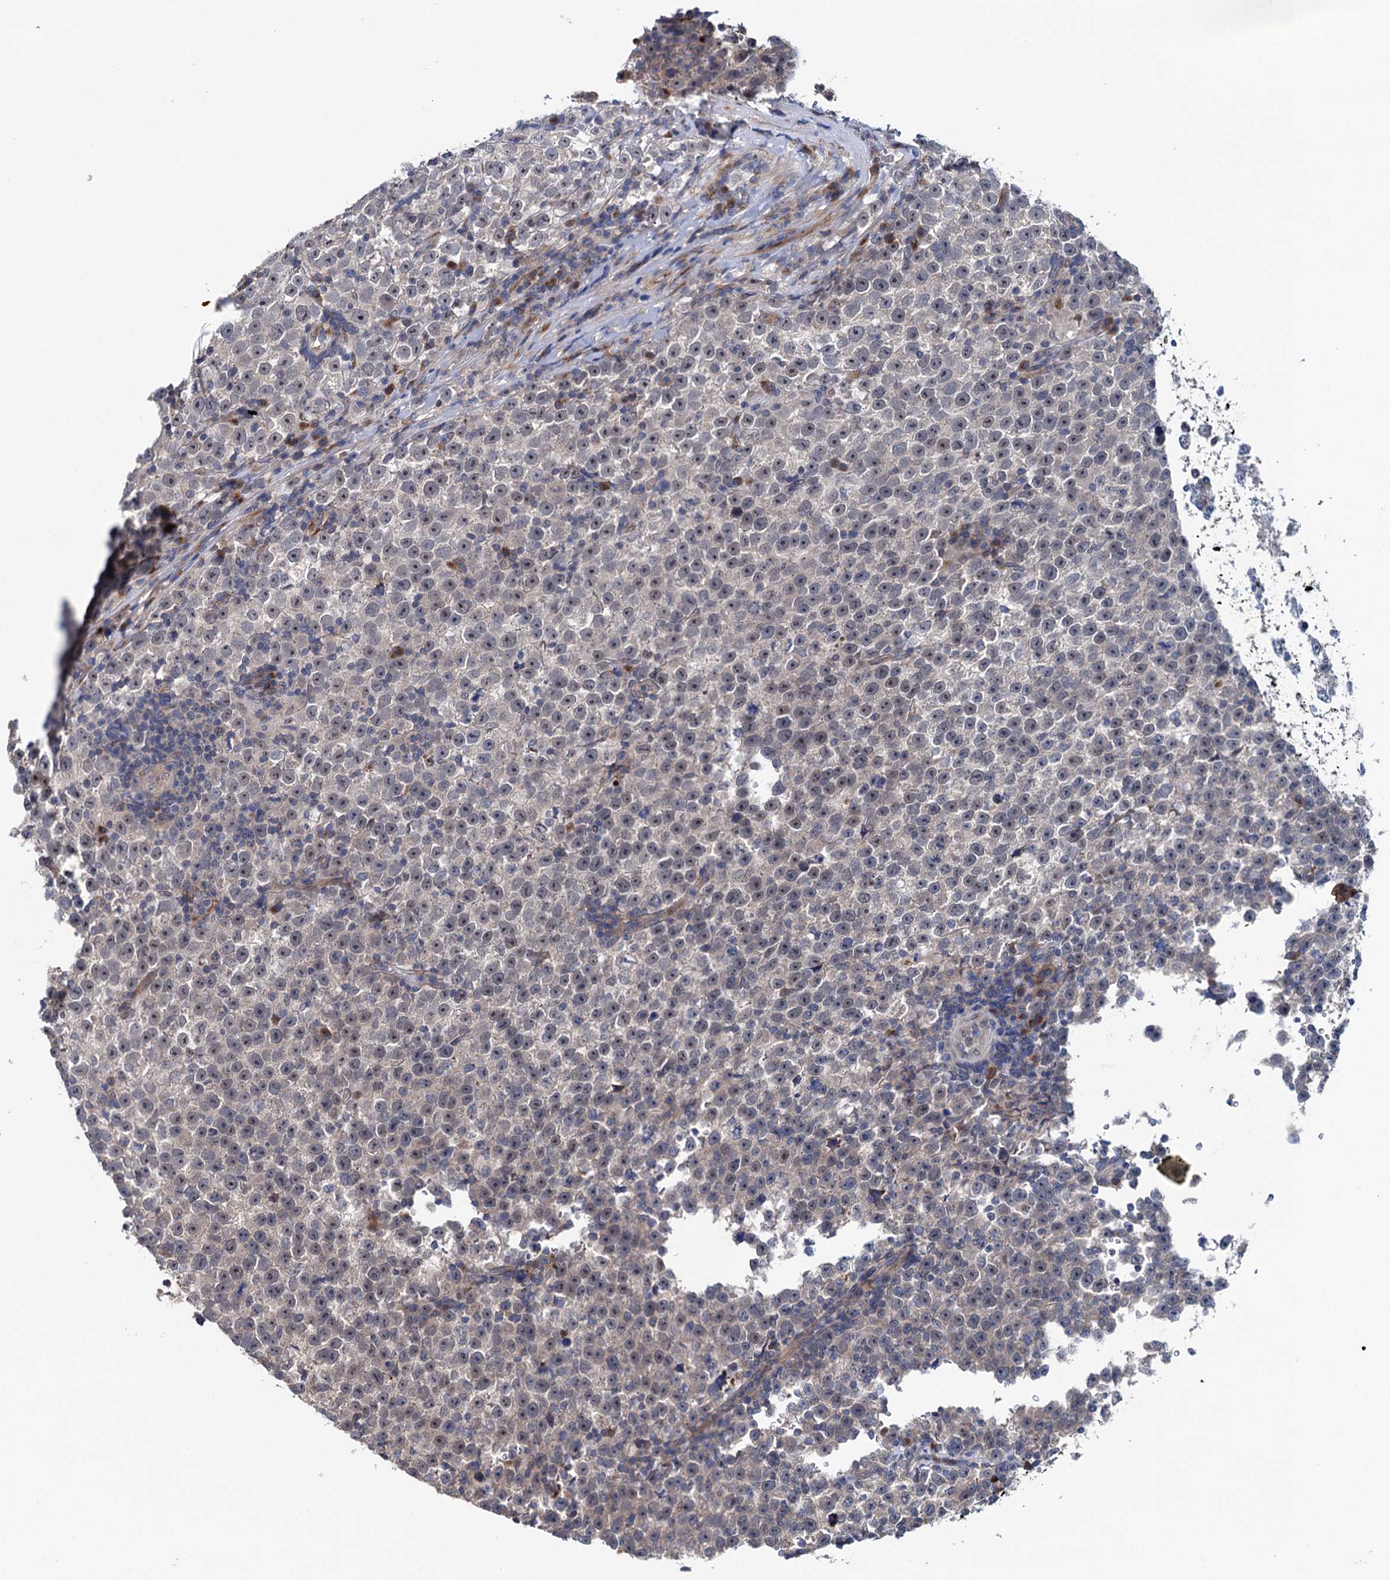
{"staining": {"intensity": "negative", "quantity": "none", "location": "none"}, "tissue": "testis cancer", "cell_type": "Tumor cells", "image_type": "cancer", "snomed": [{"axis": "morphology", "description": "Normal tissue, NOS"}, {"axis": "morphology", "description": "Seminoma, NOS"}, {"axis": "topography", "description": "Testis"}], "caption": "High magnification brightfield microscopy of testis cancer (seminoma) stained with DAB (brown) and counterstained with hematoxylin (blue): tumor cells show no significant positivity.", "gene": "EYA4", "patient": {"sex": "male", "age": 43}}